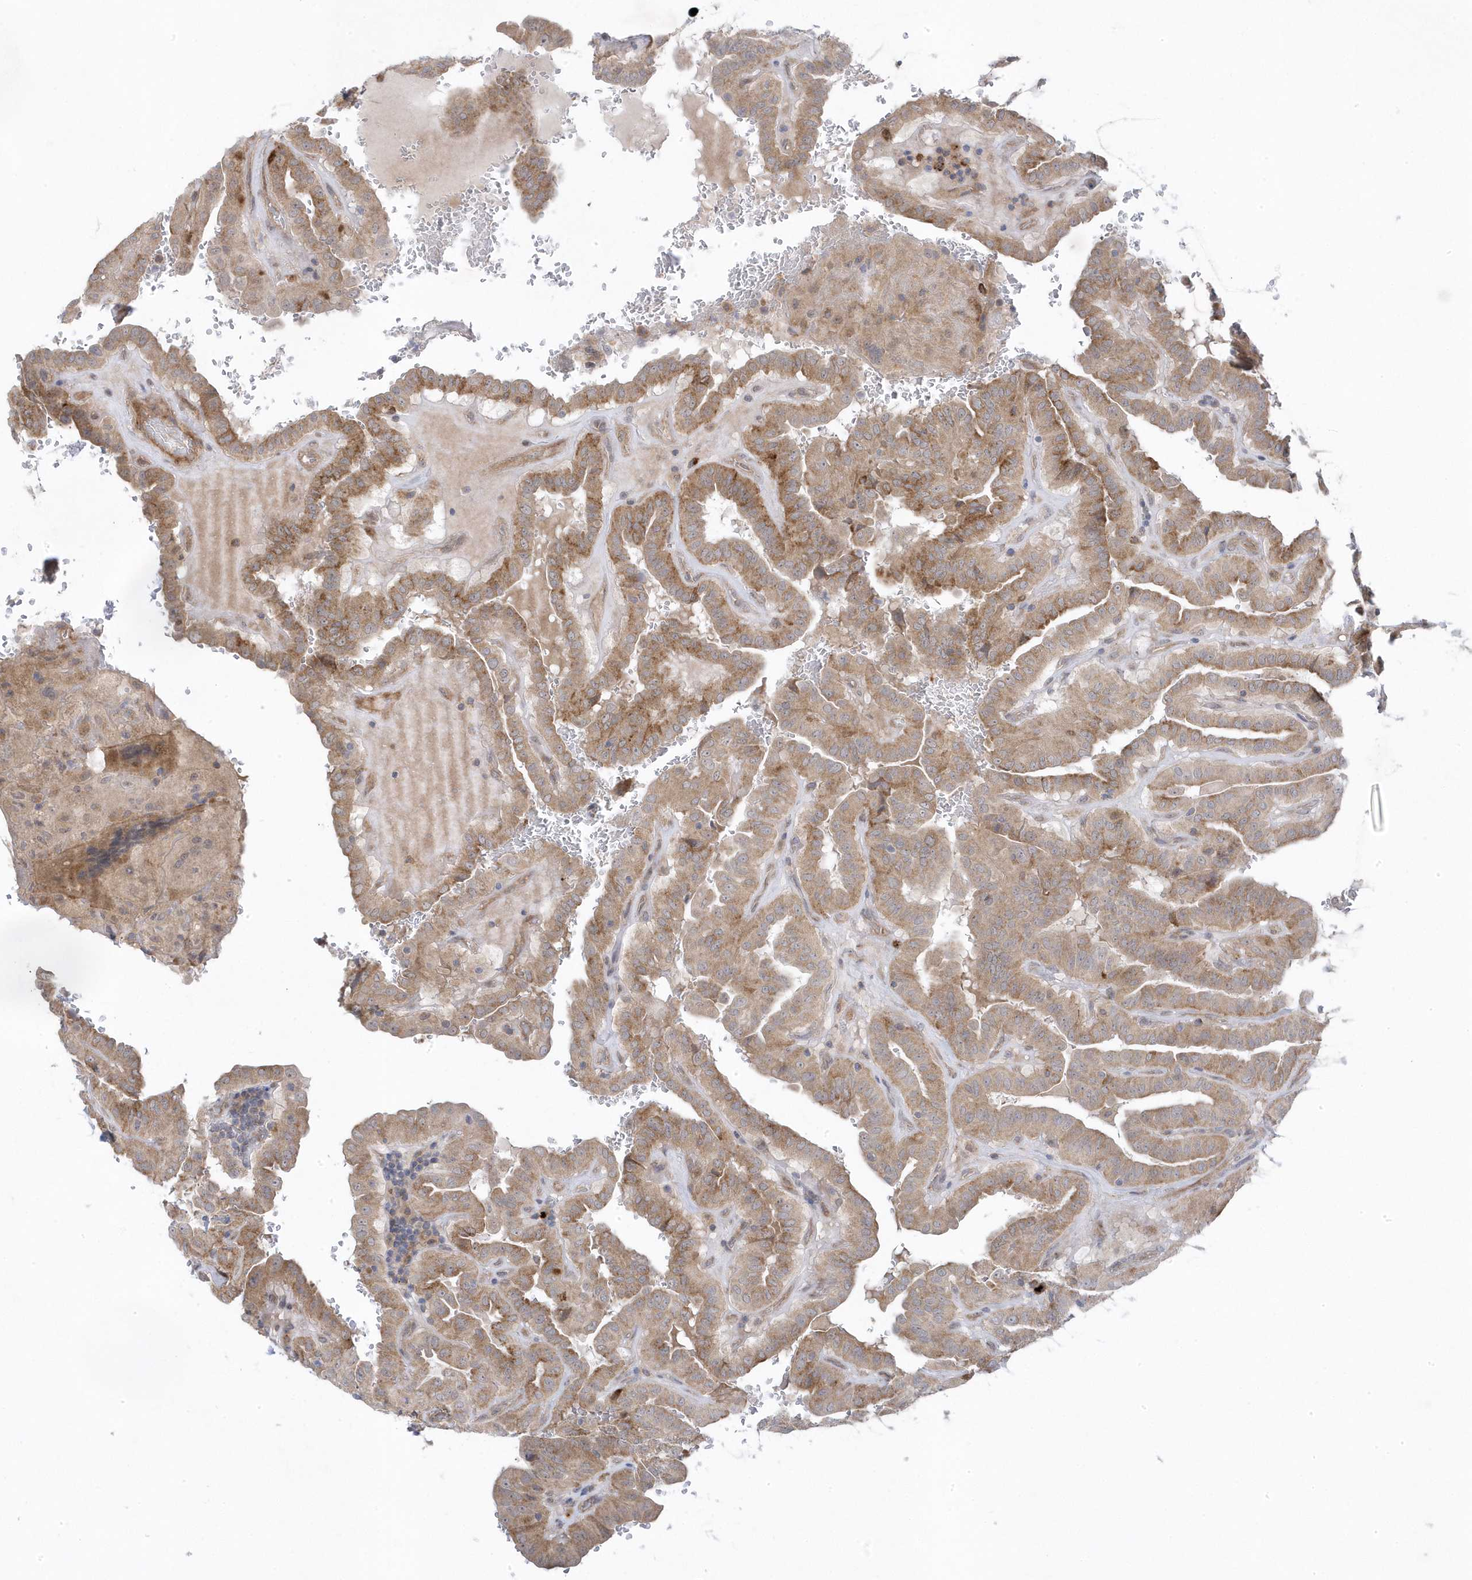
{"staining": {"intensity": "moderate", "quantity": ">75%", "location": "cytoplasmic/membranous"}, "tissue": "thyroid cancer", "cell_type": "Tumor cells", "image_type": "cancer", "snomed": [{"axis": "morphology", "description": "Papillary adenocarcinoma, NOS"}, {"axis": "topography", "description": "Thyroid gland"}], "caption": "Moderate cytoplasmic/membranous protein staining is identified in approximately >75% of tumor cells in thyroid papillary adenocarcinoma.", "gene": "ANAPC1", "patient": {"sex": "male", "age": 77}}